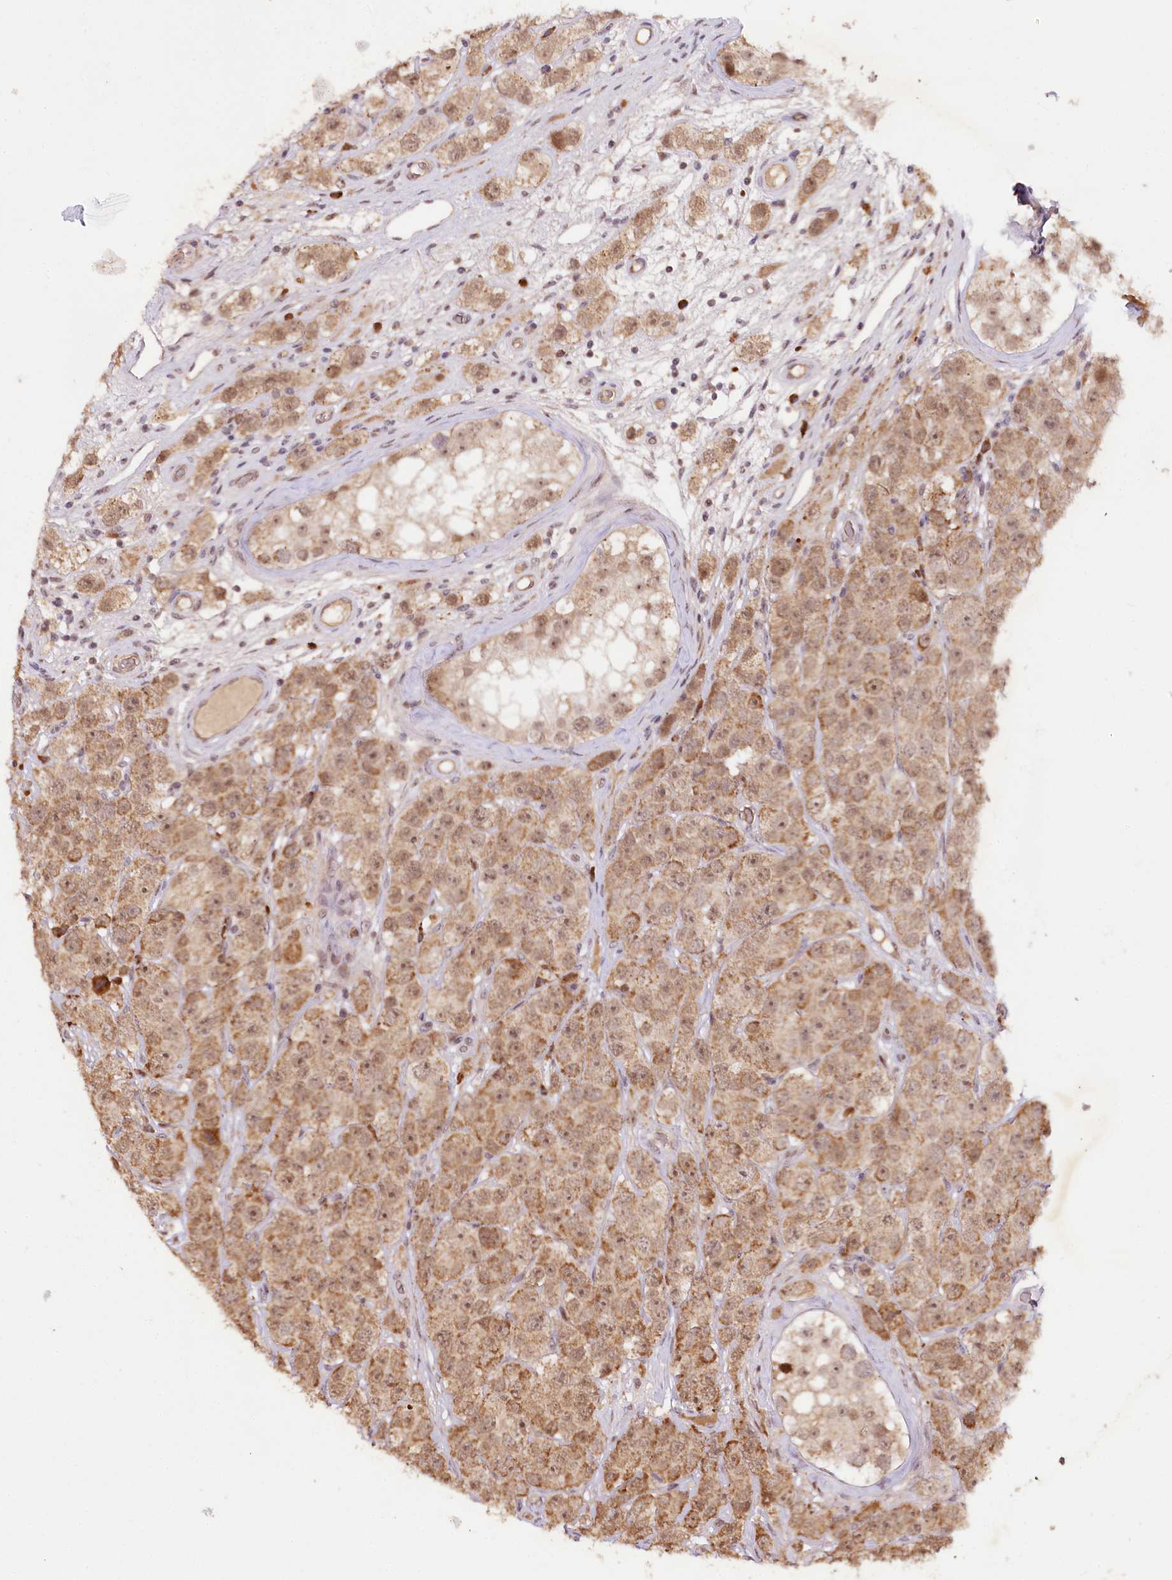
{"staining": {"intensity": "moderate", "quantity": ">75%", "location": "cytoplasmic/membranous"}, "tissue": "testis cancer", "cell_type": "Tumor cells", "image_type": "cancer", "snomed": [{"axis": "morphology", "description": "Seminoma, NOS"}, {"axis": "topography", "description": "Testis"}], "caption": "Approximately >75% of tumor cells in testis cancer reveal moderate cytoplasmic/membranous protein positivity as visualized by brown immunohistochemical staining.", "gene": "DMP1", "patient": {"sex": "male", "age": 28}}